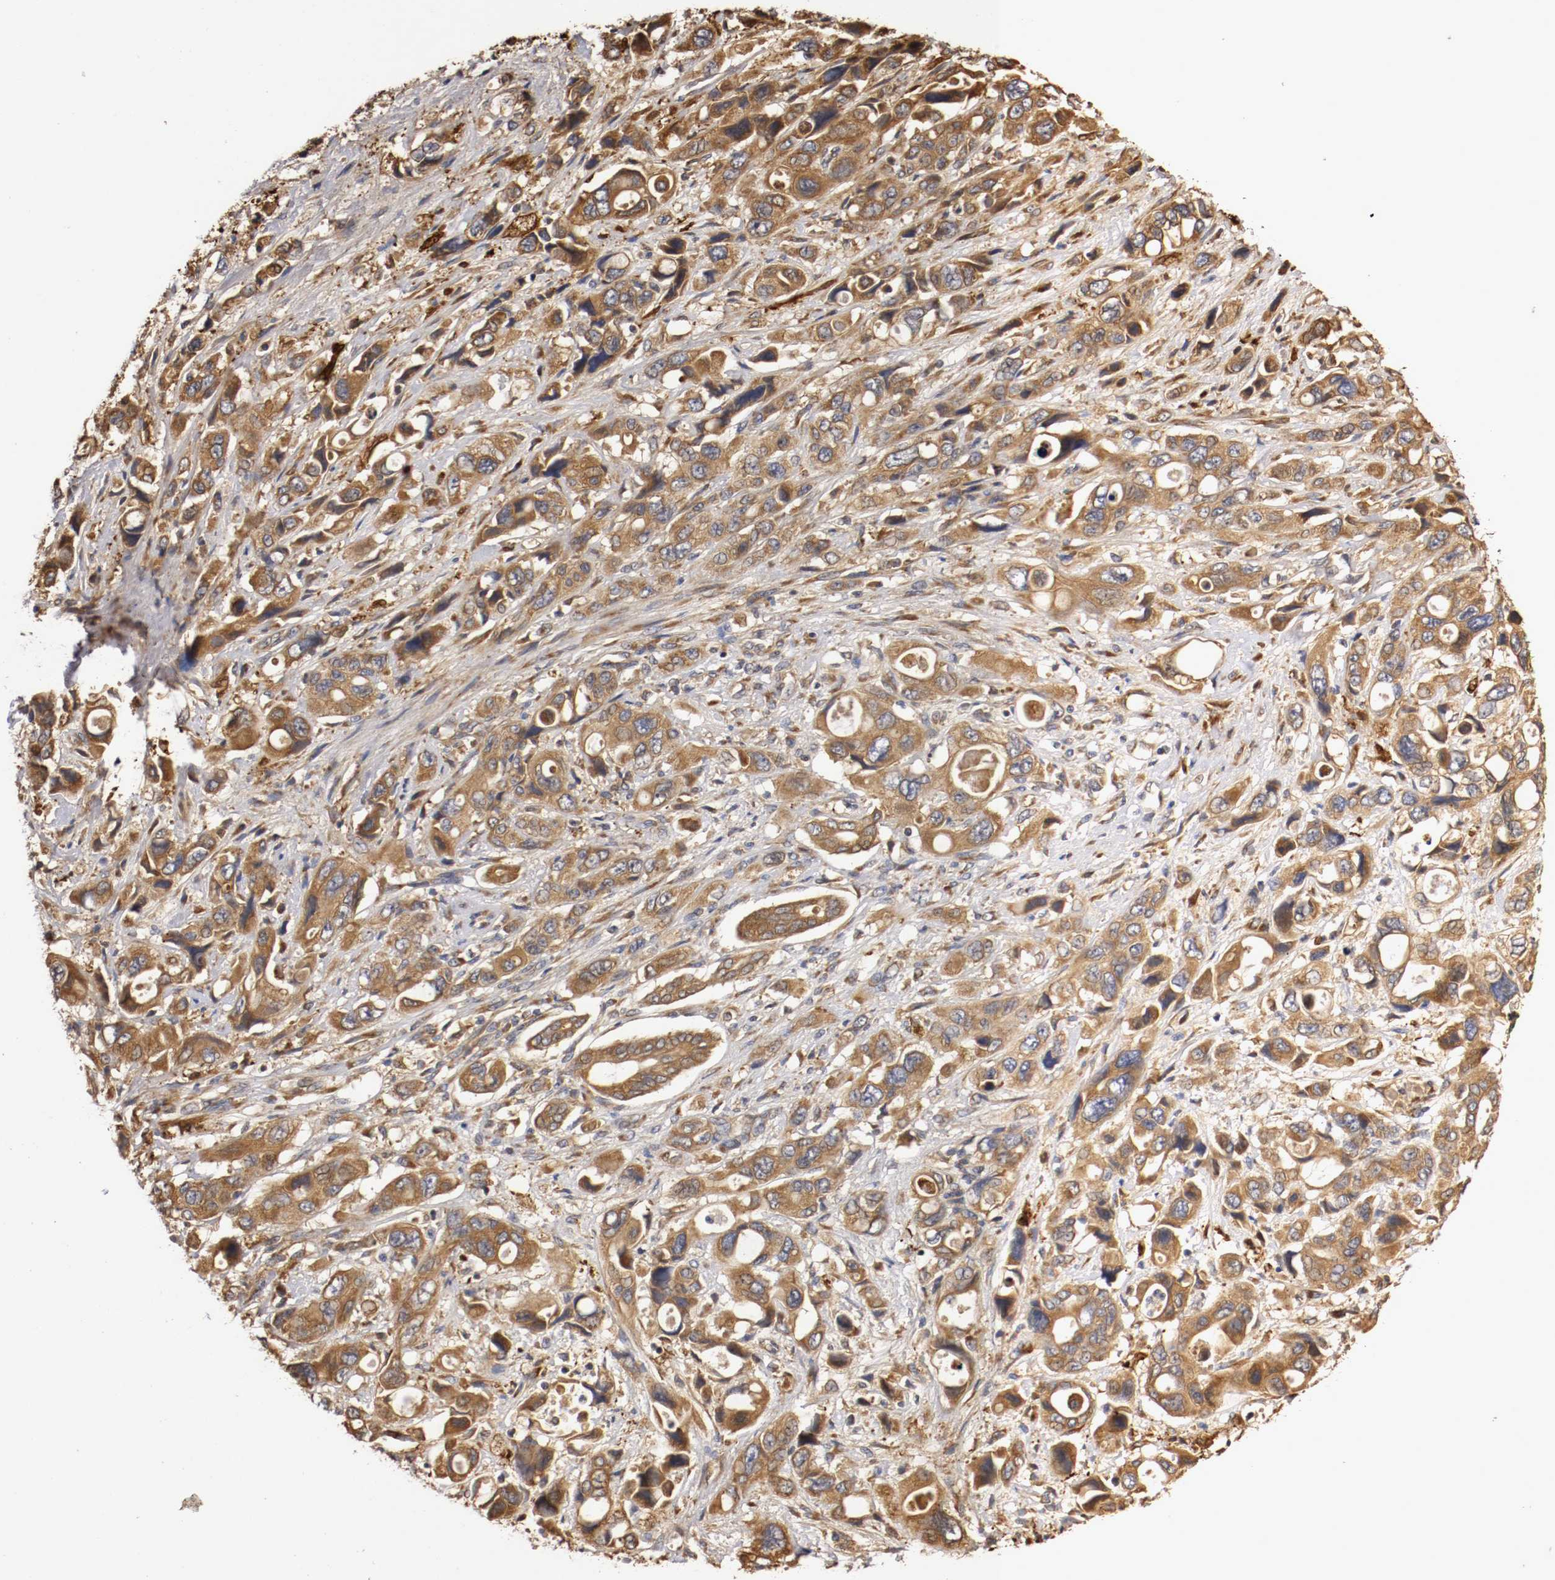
{"staining": {"intensity": "strong", "quantity": ">75%", "location": "cytoplasmic/membranous"}, "tissue": "pancreatic cancer", "cell_type": "Tumor cells", "image_type": "cancer", "snomed": [{"axis": "morphology", "description": "Adenocarcinoma, NOS"}, {"axis": "topography", "description": "Pancreas"}], "caption": "High-magnification brightfield microscopy of pancreatic cancer (adenocarcinoma) stained with DAB (brown) and counterstained with hematoxylin (blue). tumor cells exhibit strong cytoplasmic/membranous positivity is identified in about>75% of cells. The protein of interest is stained brown, and the nuclei are stained in blue (DAB (3,3'-diaminobenzidine) IHC with brightfield microscopy, high magnification).", "gene": "VEZT", "patient": {"sex": "male", "age": 46}}